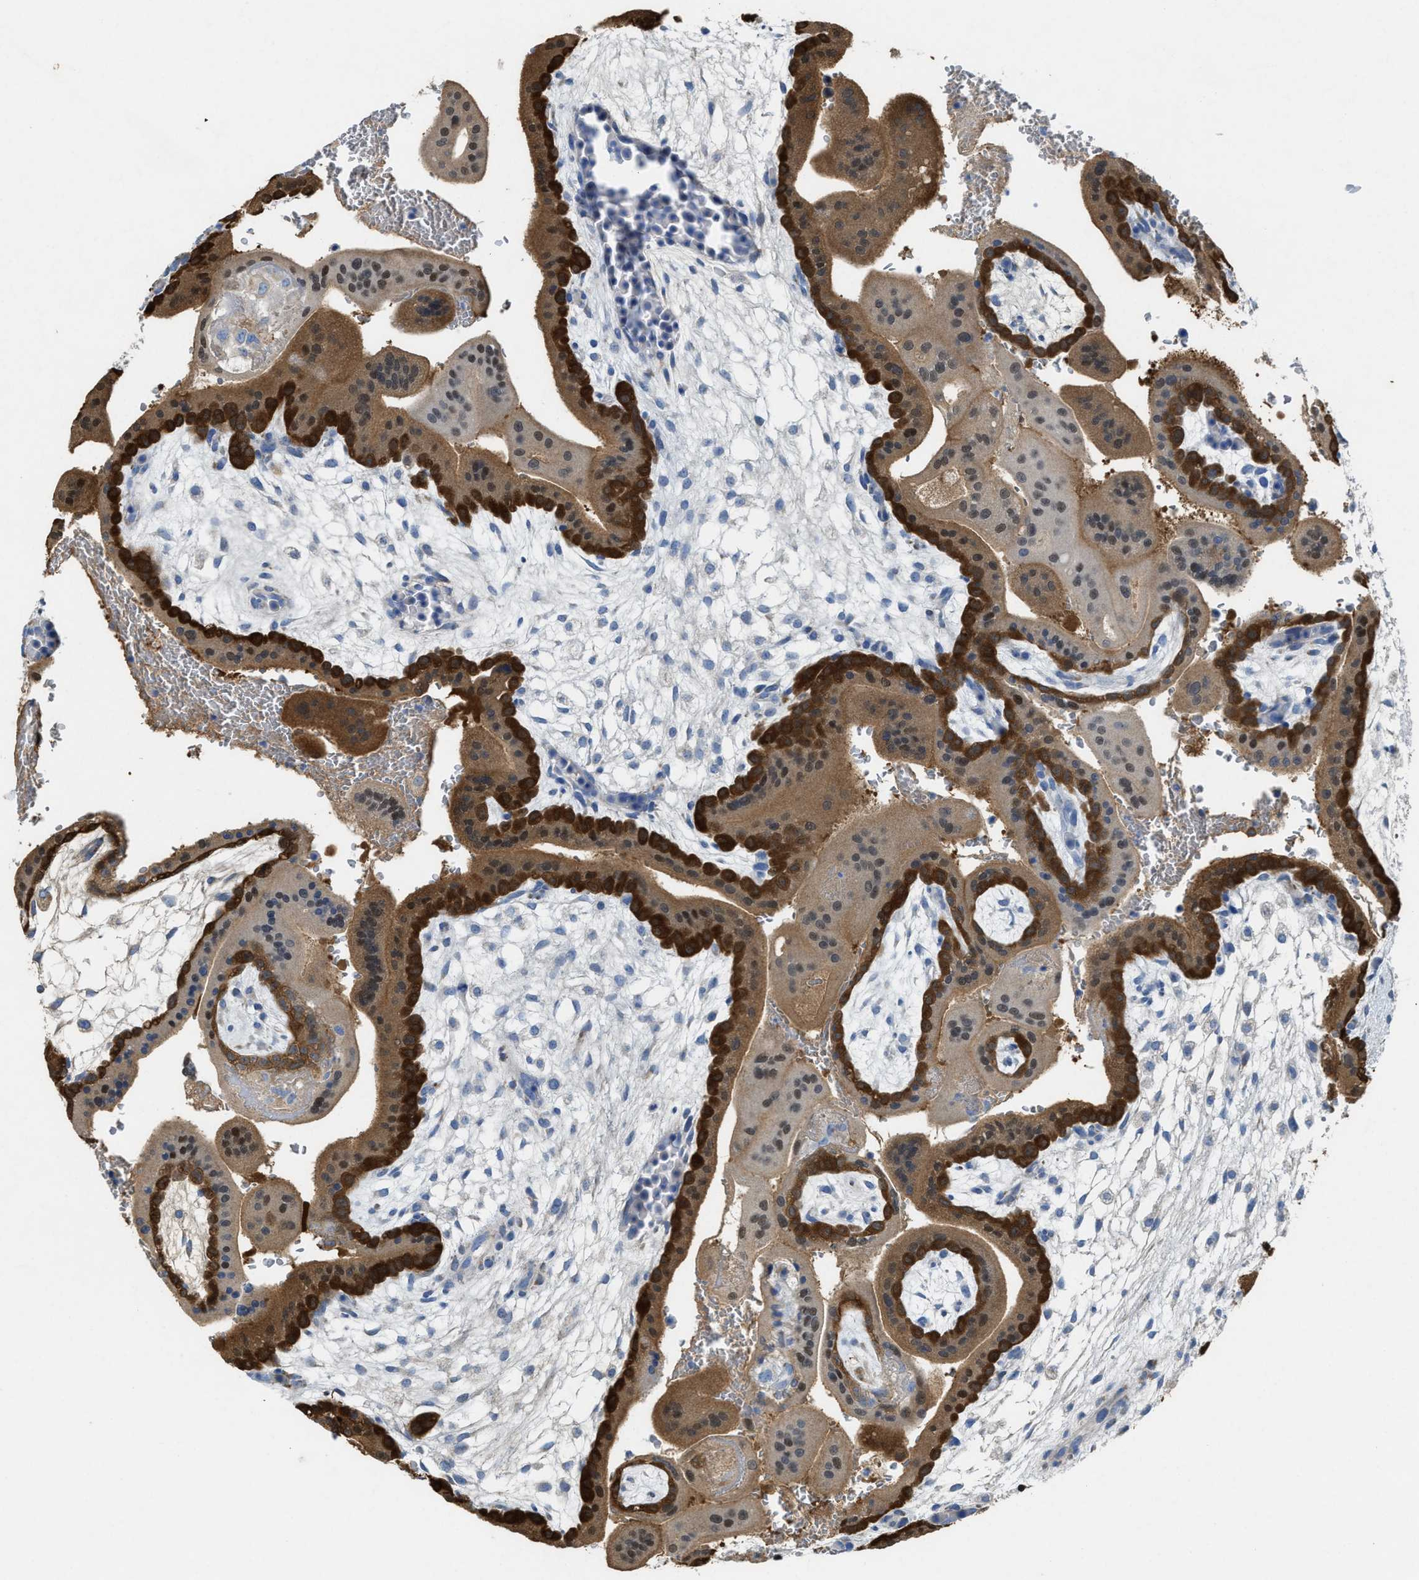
{"staining": {"intensity": "strong", "quantity": "25%-75%", "location": "cytoplasmic/membranous"}, "tissue": "placenta", "cell_type": "Decidual cells", "image_type": "normal", "snomed": [{"axis": "morphology", "description": "Normal tissue, NOS"}, {"axis": "topography", "description": "Placenta"}], "caption": "Immunohistochemistry (IHC) image of benign human placenta stained for a protein (brown), which reveals high levels of strong cytoplasmic/membranous staining in approximately 25%-75% of decidual cells.", "gene": "ASS1", "patient": {"sex": "female", "age": 35}}